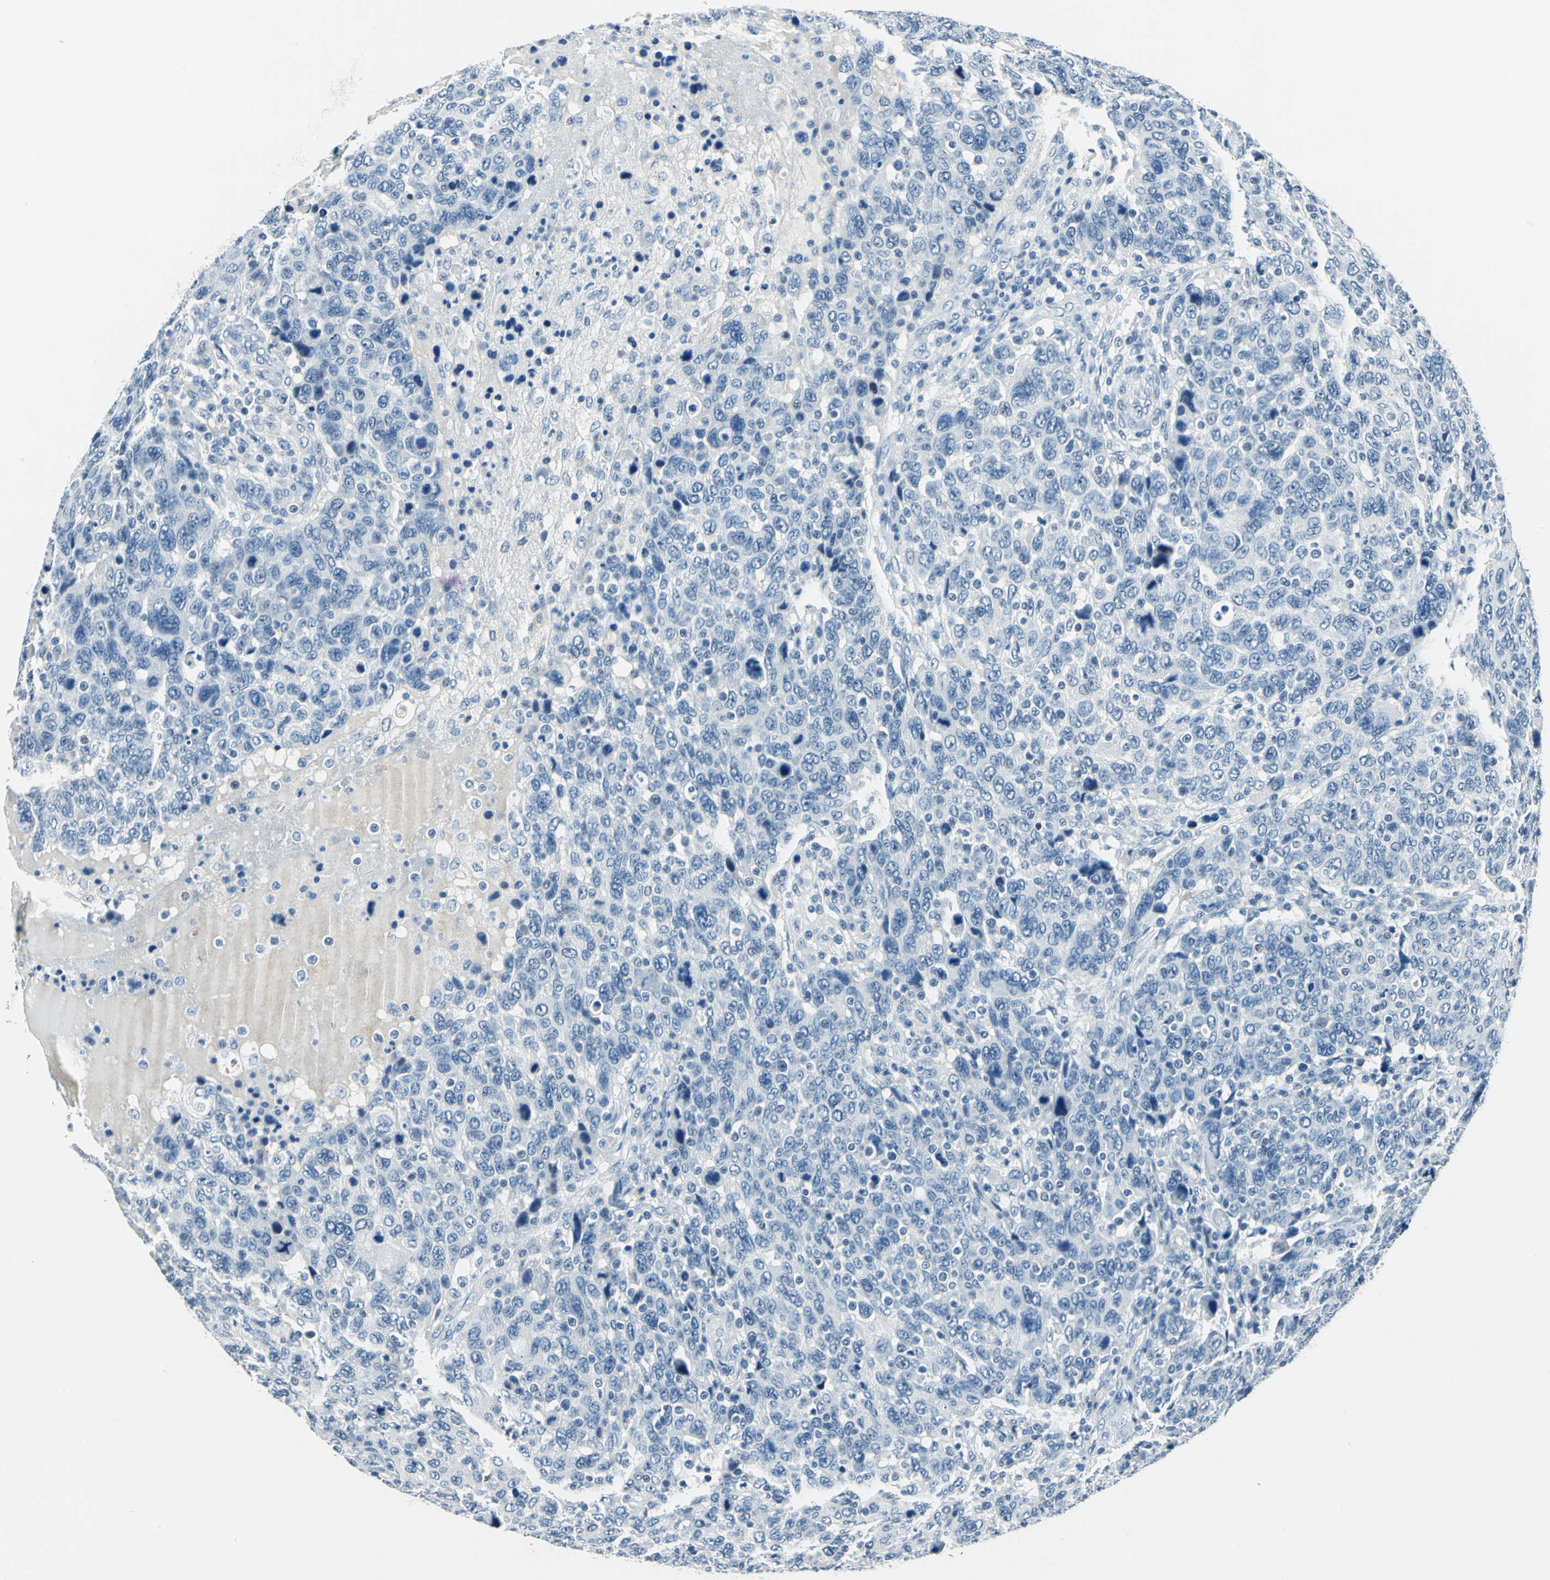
{"staining": {"intensity": "negative", "quantity": "none", "location": "none"}, "tissue": "breast cancer", "cell_type": "Tumor cells", "image_type": "cancer", "snomed": [{"axis": "morphology", "description": "Duct carcinoma"}, {"axis": "topography", "description": "Breast"}], "caption": "The image displays no significant staining in tumor cells of breast infiltrating ductal carcinoma.", "gene": "RAD17", "patient": {"sex": "female", "age": 37}}